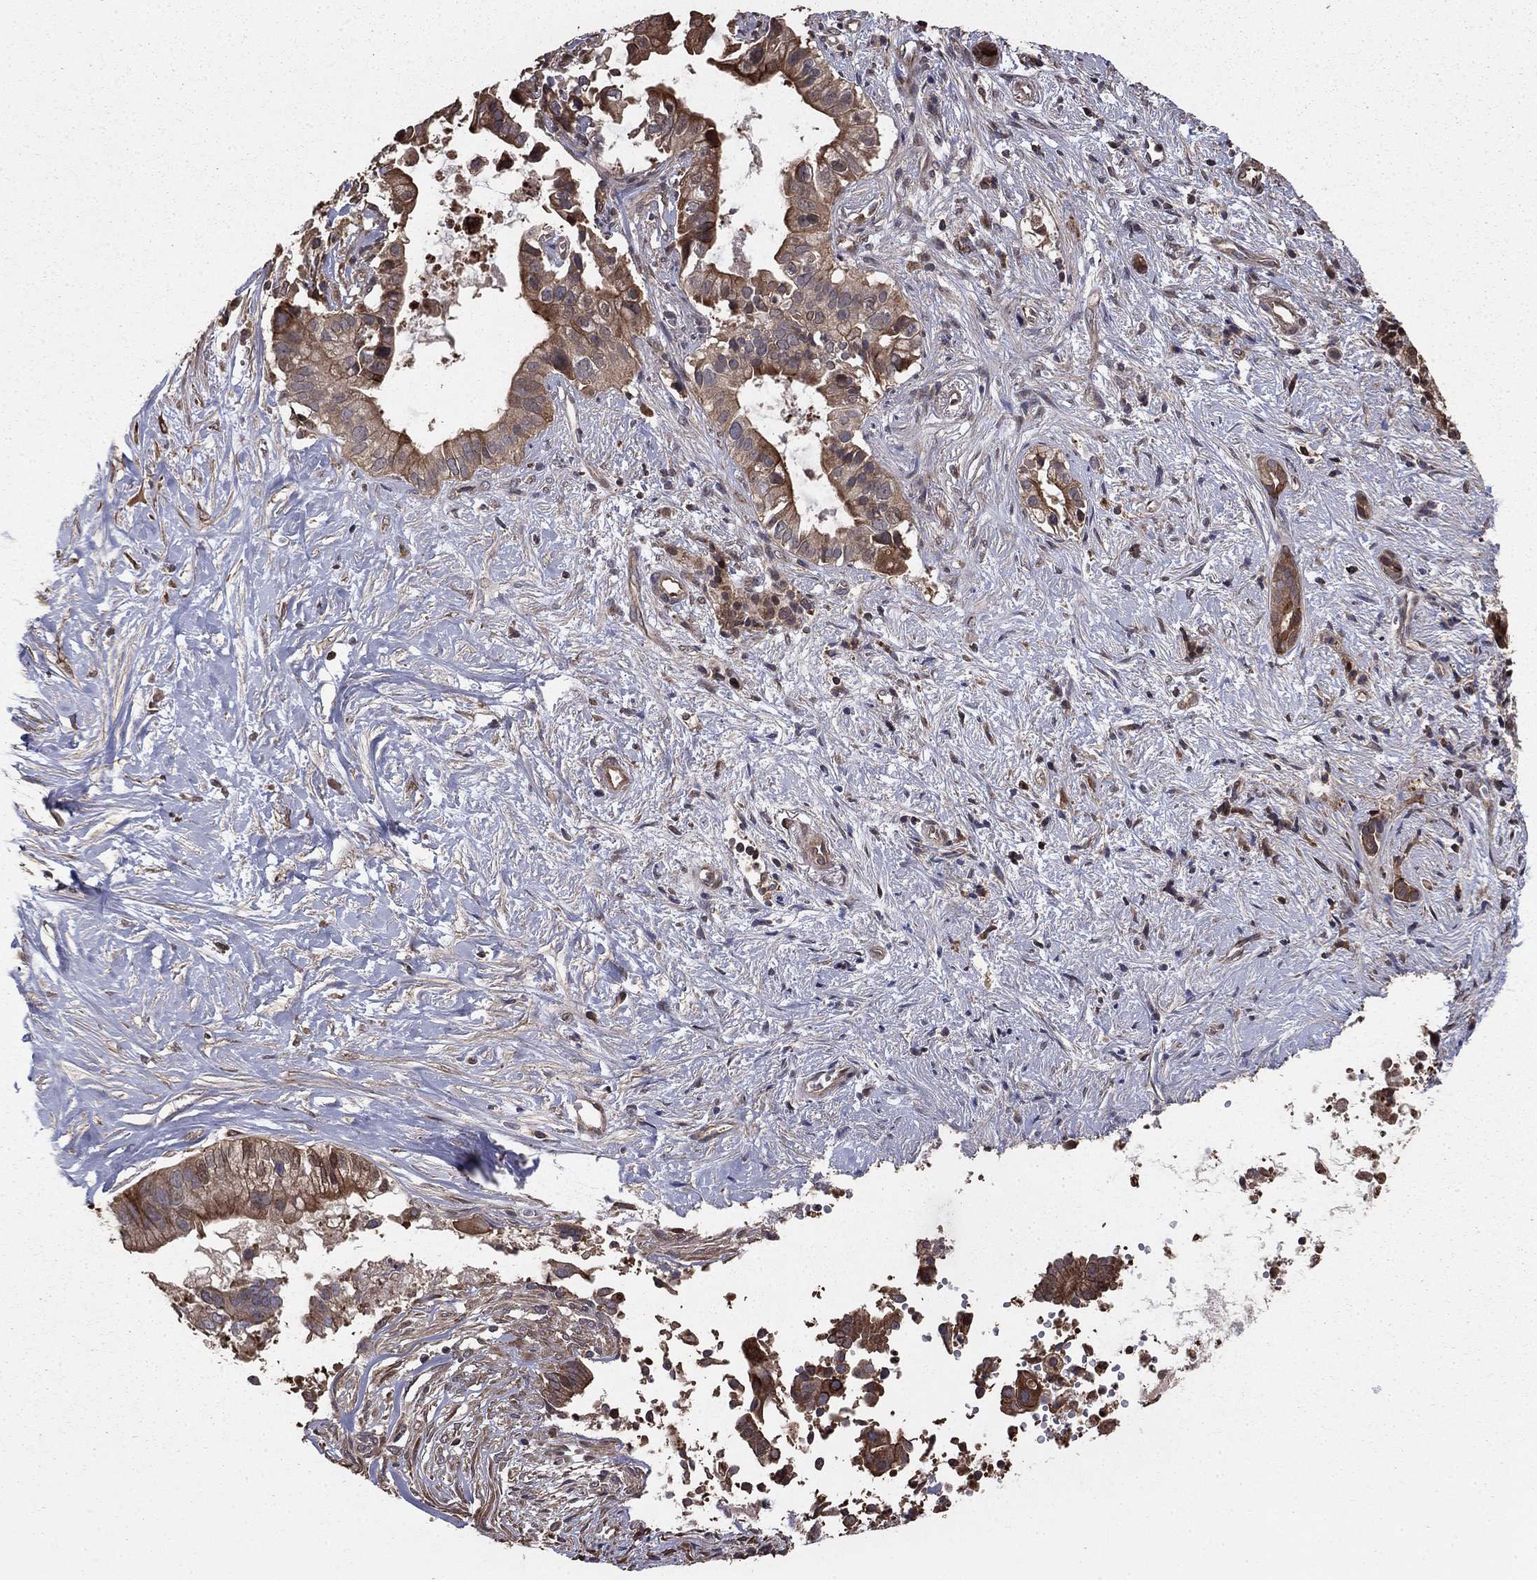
{"staining": {"intensity": "moderate", "quantity": "25%-75%", "location": "cytoplasmic/membranous"}, "tissue": "pancreatic cancer", "cell_type": "Tumor cells", "image_type": "cancer", "snomed": [{"axis": "morphology", "description": "Adenocarcinoma, NOS"}, {"axis": "topography", "description": "Pancreas"}], "caption": "A high-resolution photomicrograph shows immunohistochemistry (IHC) staining of adenocarcinoma (pancreatic), which demonstrates moderate cytoplasmic/membranous expression in about 25%-75% of tumor cells.", "gene": "GYG1", "patient": {"sex": "male", "age": 61}}